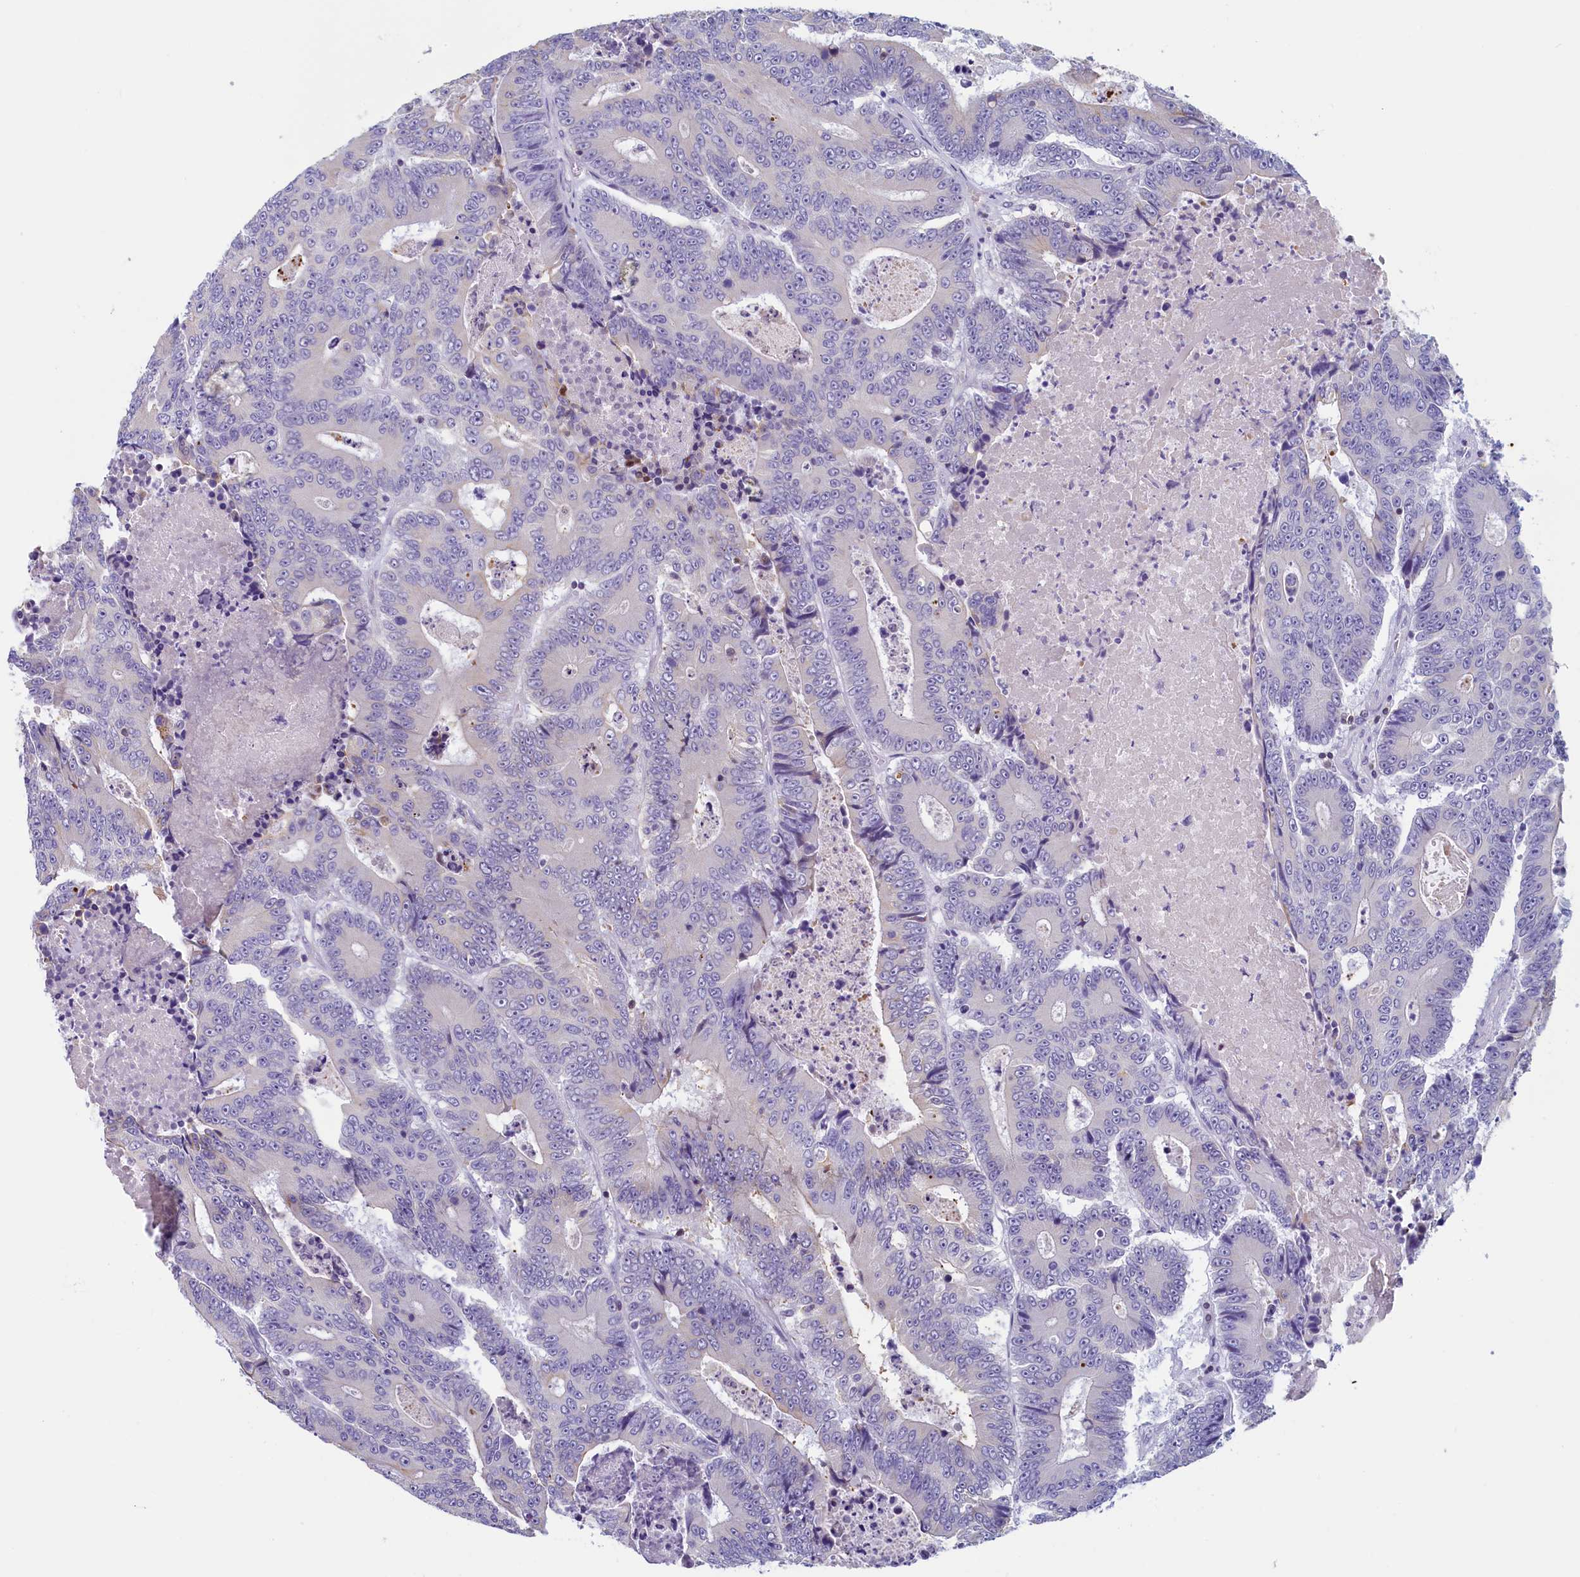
{"staining": {"intensity": "negative", "quantity": "none", "location": "none"}, "tissue": "colorectal cancer", "cell_type": "Tumor cells", "image_type": "cancer", "snomed": [{"axis": "morphology", "description": "Adenocarcinoma, NOS"}, {"axis": "topography", "description": "Colon"}], "caption": "Tumor cells are negative for protein expression in human adenocarcinoma (colorectal). Brightfield microscopy of immunohistochemistry stained with DAB (3,3'-diaminobenzidine) (brown) and hematoxylin (blue), captured at high magnification.", "gene": "TRAF3IP3", "patient": {"sex": "male", "age": 83}}